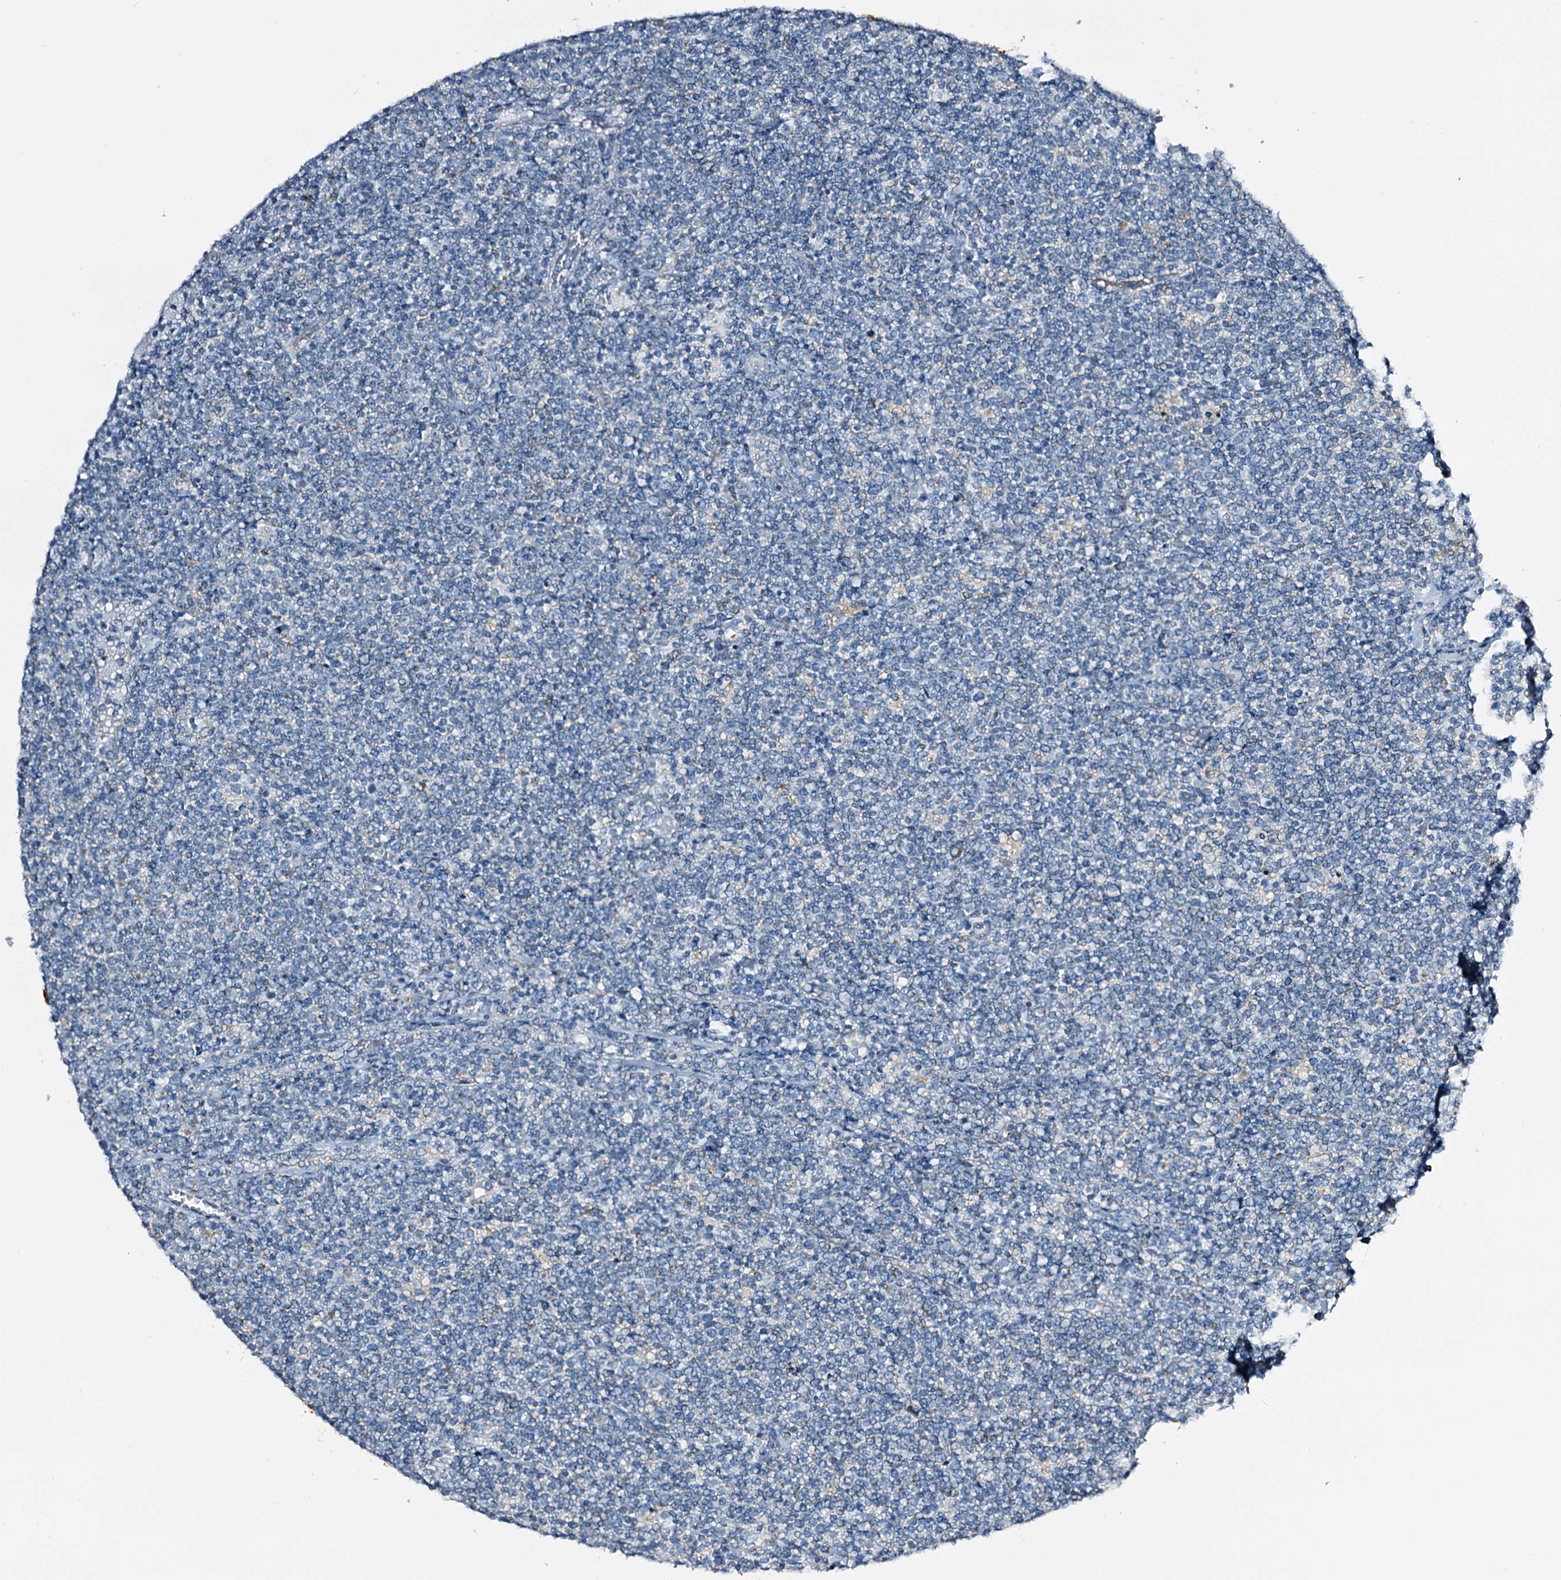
{"staining": {"intensity": "negative", "quantity": "none", "location": "none"}, "tissue": "lymphoma", "cell_type": "Tumor cells", "image_type": "cancer", "snomed": [{"axis": "morphology", "description": "Malignant lymphoma, non-Hodgkin's type, High grade"}, {"axis": "topography", "description": "Lymph node"}], "caption": "This is an immunohistochemistry image of high-grade malignant lymphoma, non-Hodgkin's type. There is no positivity in tumor cells.", "gene": "SLC1A3", "patient": {"sex": "male", "age": 61}}